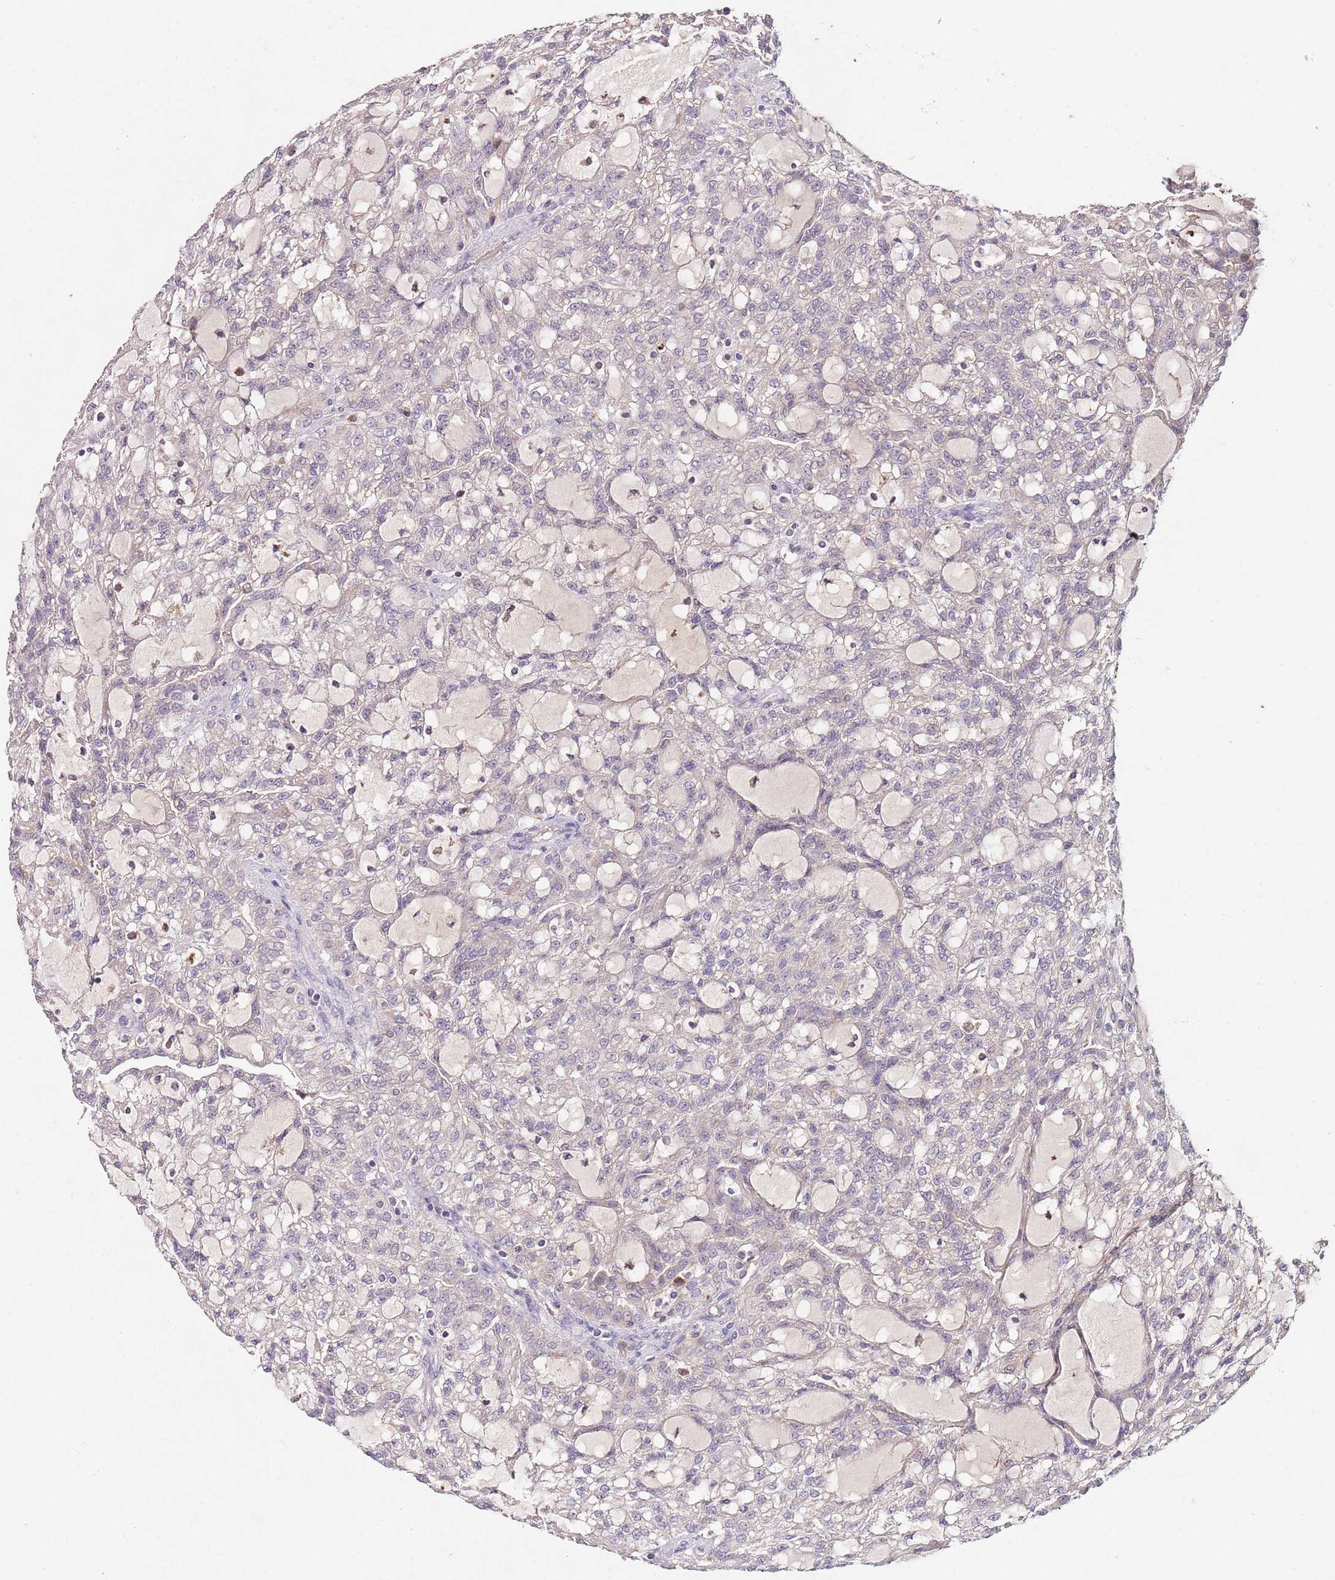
{"staining": {"intensity": "negative", "quantity": "none", "location": "none"}, "tissue": "renal cancer", "cell_type": "Tumor cells", "image_type": "cancer", "snomed": [{"axis": "morphology", "description": "Adenocarcinoma, NOS"}, {"axis": "topography", "description": "Kidney"}], "caption": "This is an immunohistochemistry (IHC) image of renal cancer (adenocarcinoma). There is no staining in tumor cells.", "gene": "NRDE2", "patient": {"sex": "male", "age": 63}}